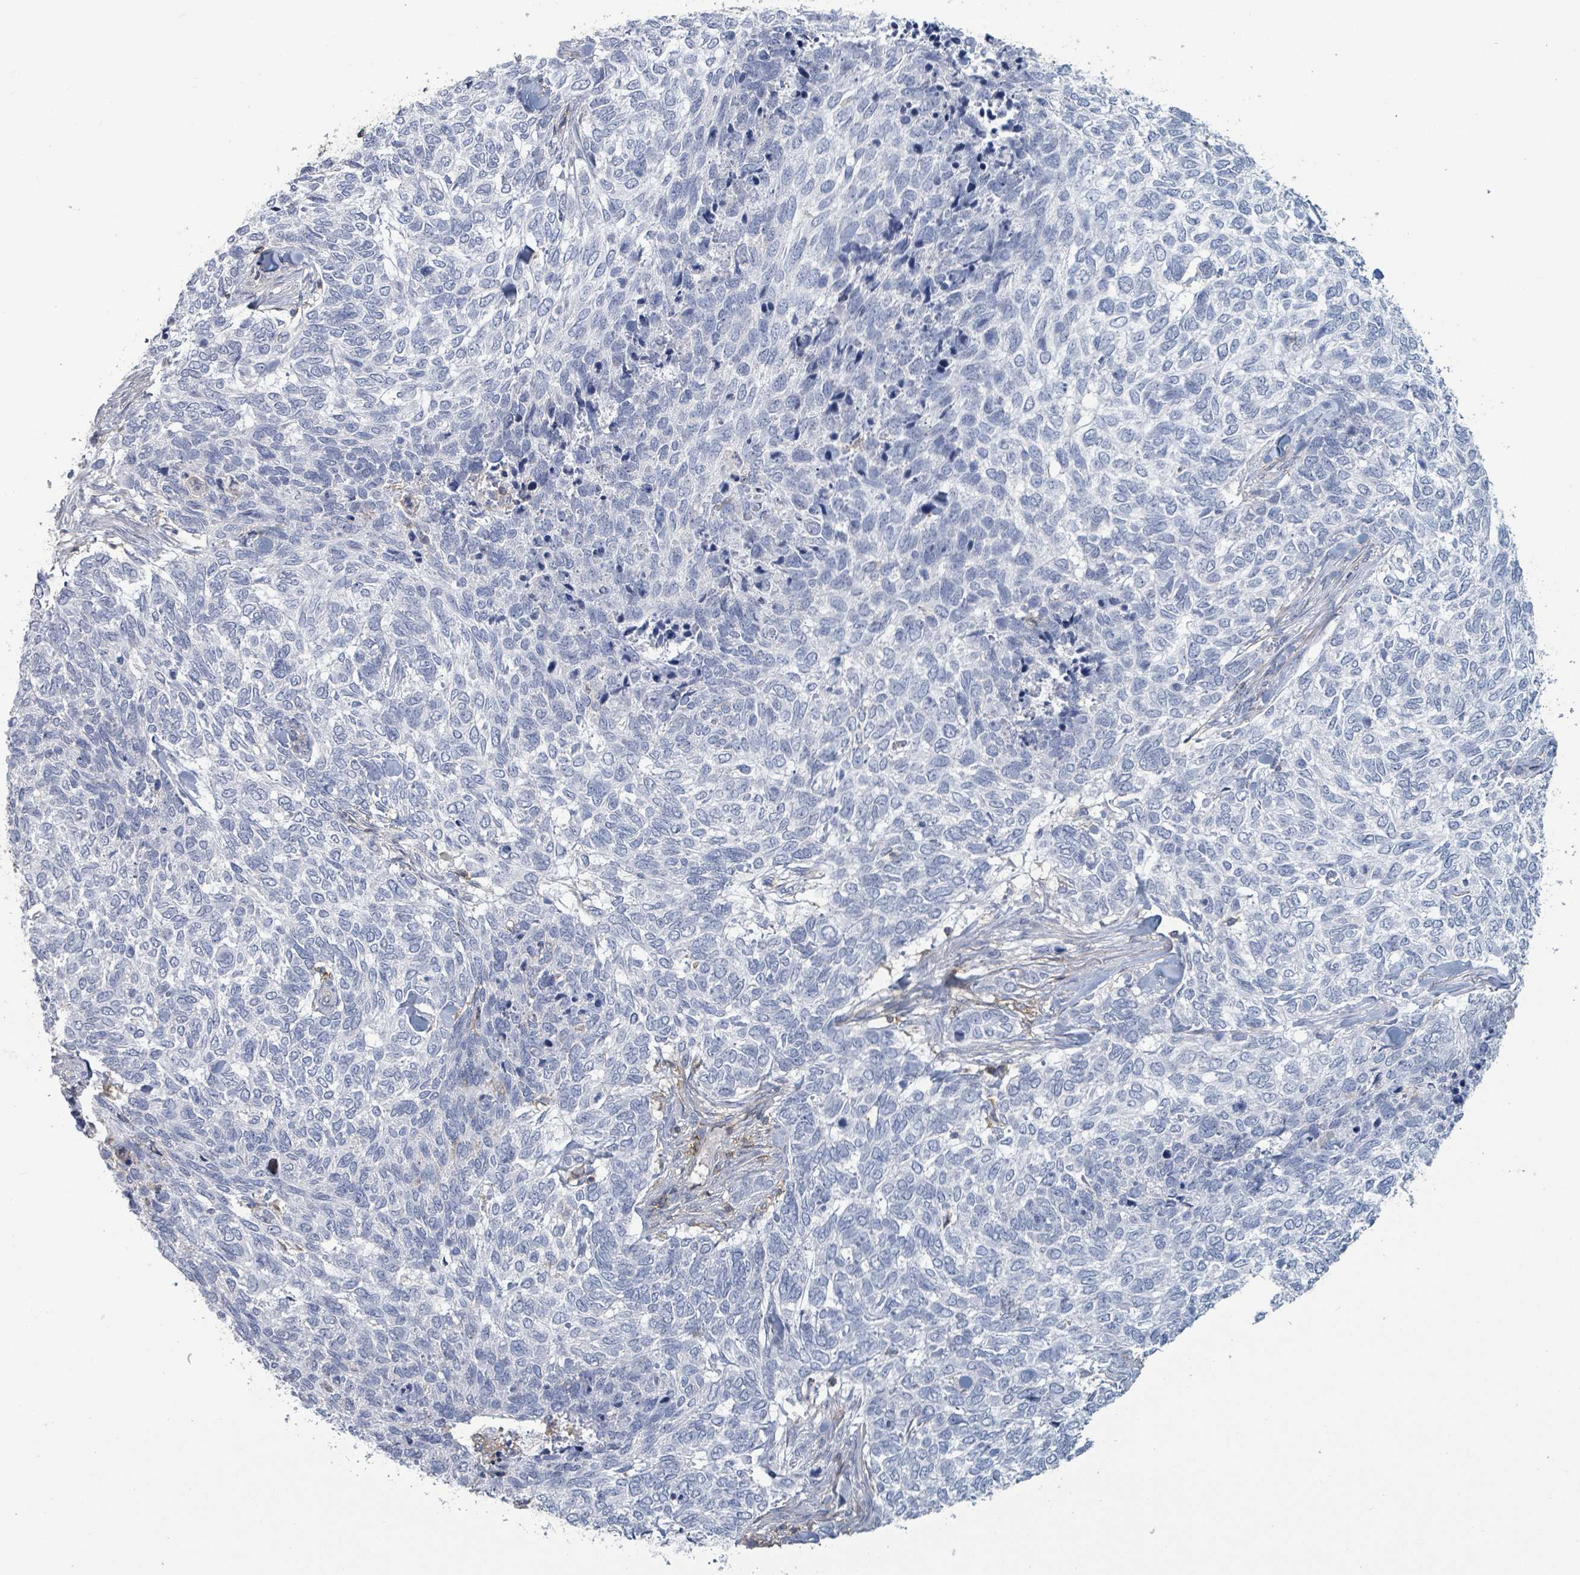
{"staining": {"intensity": "negative", "quantity": "none", "location": "none"}, "tissue": "skin cancer", "cell_type": "Tumor cells", "image_type": "cancer", "snomed": [{"axis": "morphology", "description": "Basal cell carcinoma"}, {"axis": "topography", "description": "Skin"}], "caption": "DAB (3,3'-diaminobenzidine) immunohistochemical staining of human skin cancer (basal cell carcinoma) demonstrates no significant positivity in tumor cells.", "gene": "TNFRSF14", "patient": {"sex": "female", "age": 65}}